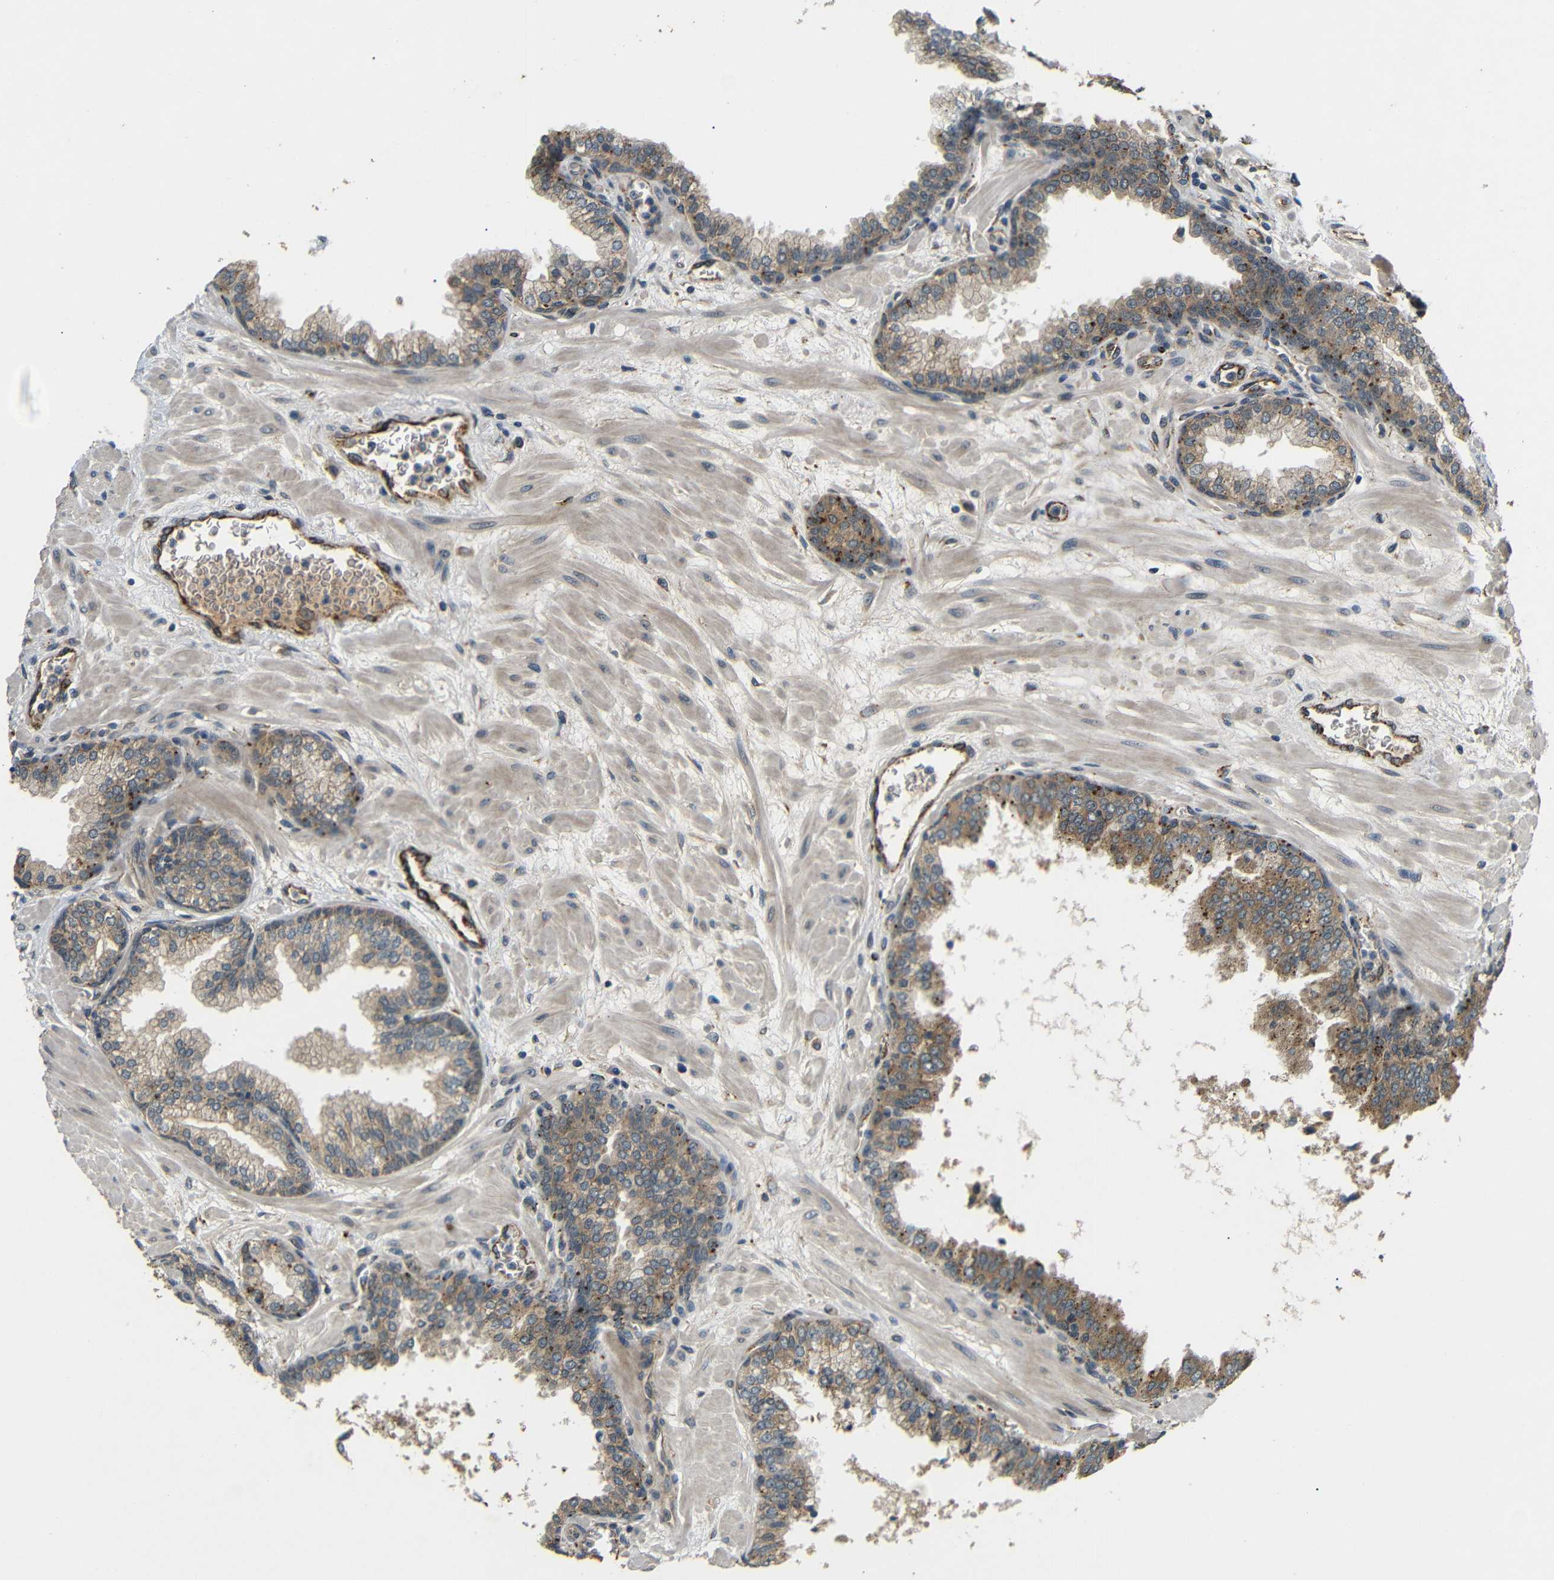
{"staining": {"intensity": "moderate", "quantity": ">75%", "location": "cytoplasmic/membranous"}, "tissue": "prostate", "cell_type": "Glandular cells", "image_type": "normal", "snomed": [{"axis": "morphology", "description": "Normal tissue, NOS"}, {"axis": "morphology", "description": "Urothelial carcinoma, Low grade"}, {"axis": "topography", "description": "Urinary bladder"}, {"axis": "topography", "description": "Prostate"}], "caption": "A brown stain labels moderate cytoplasmic/membranous positivity of a protein in glandular cells of benign human prostate.", "gene": "ATP7A", "patient": {"sex": "male", "age": 60}}